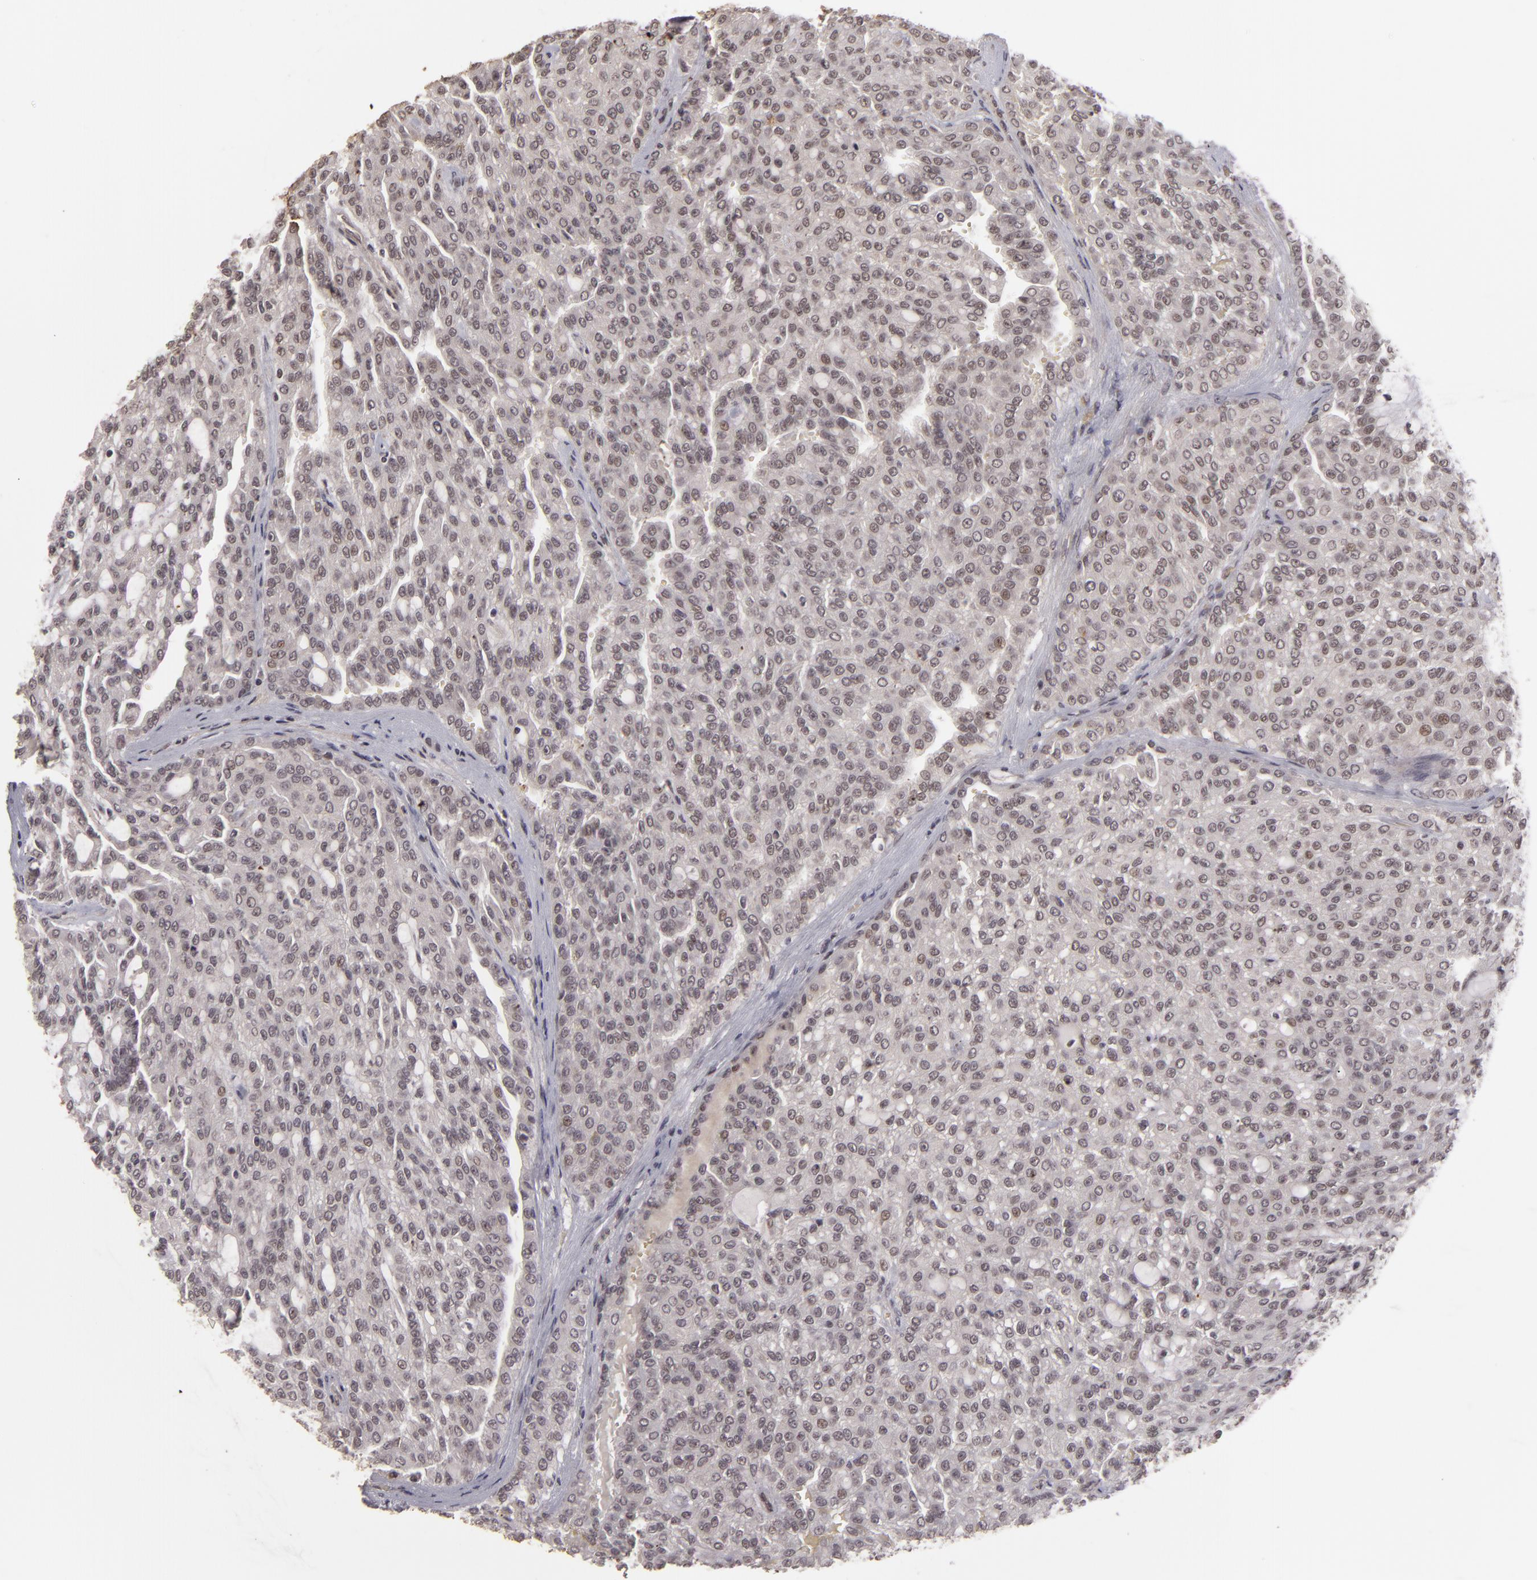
{"staining": {"intensity": "negative", "quantity": "none", "location": "none"}, "tissue": "renal cancer", "cell_type": "Tumor cells", "image_type": "cancer", "snomed": [{"axis": "morphology", "description": "Adenocarcinoma, NOS"}, {"axis": "topography", "description": "Kidney"}], "caption": "Immunohistochemical staining of human renal cancer (adenocarcinoma) exhibits no significant positivity in tumor cells.", "gene": "DFFA", "patient": {"sex": "male", "age": 63}}